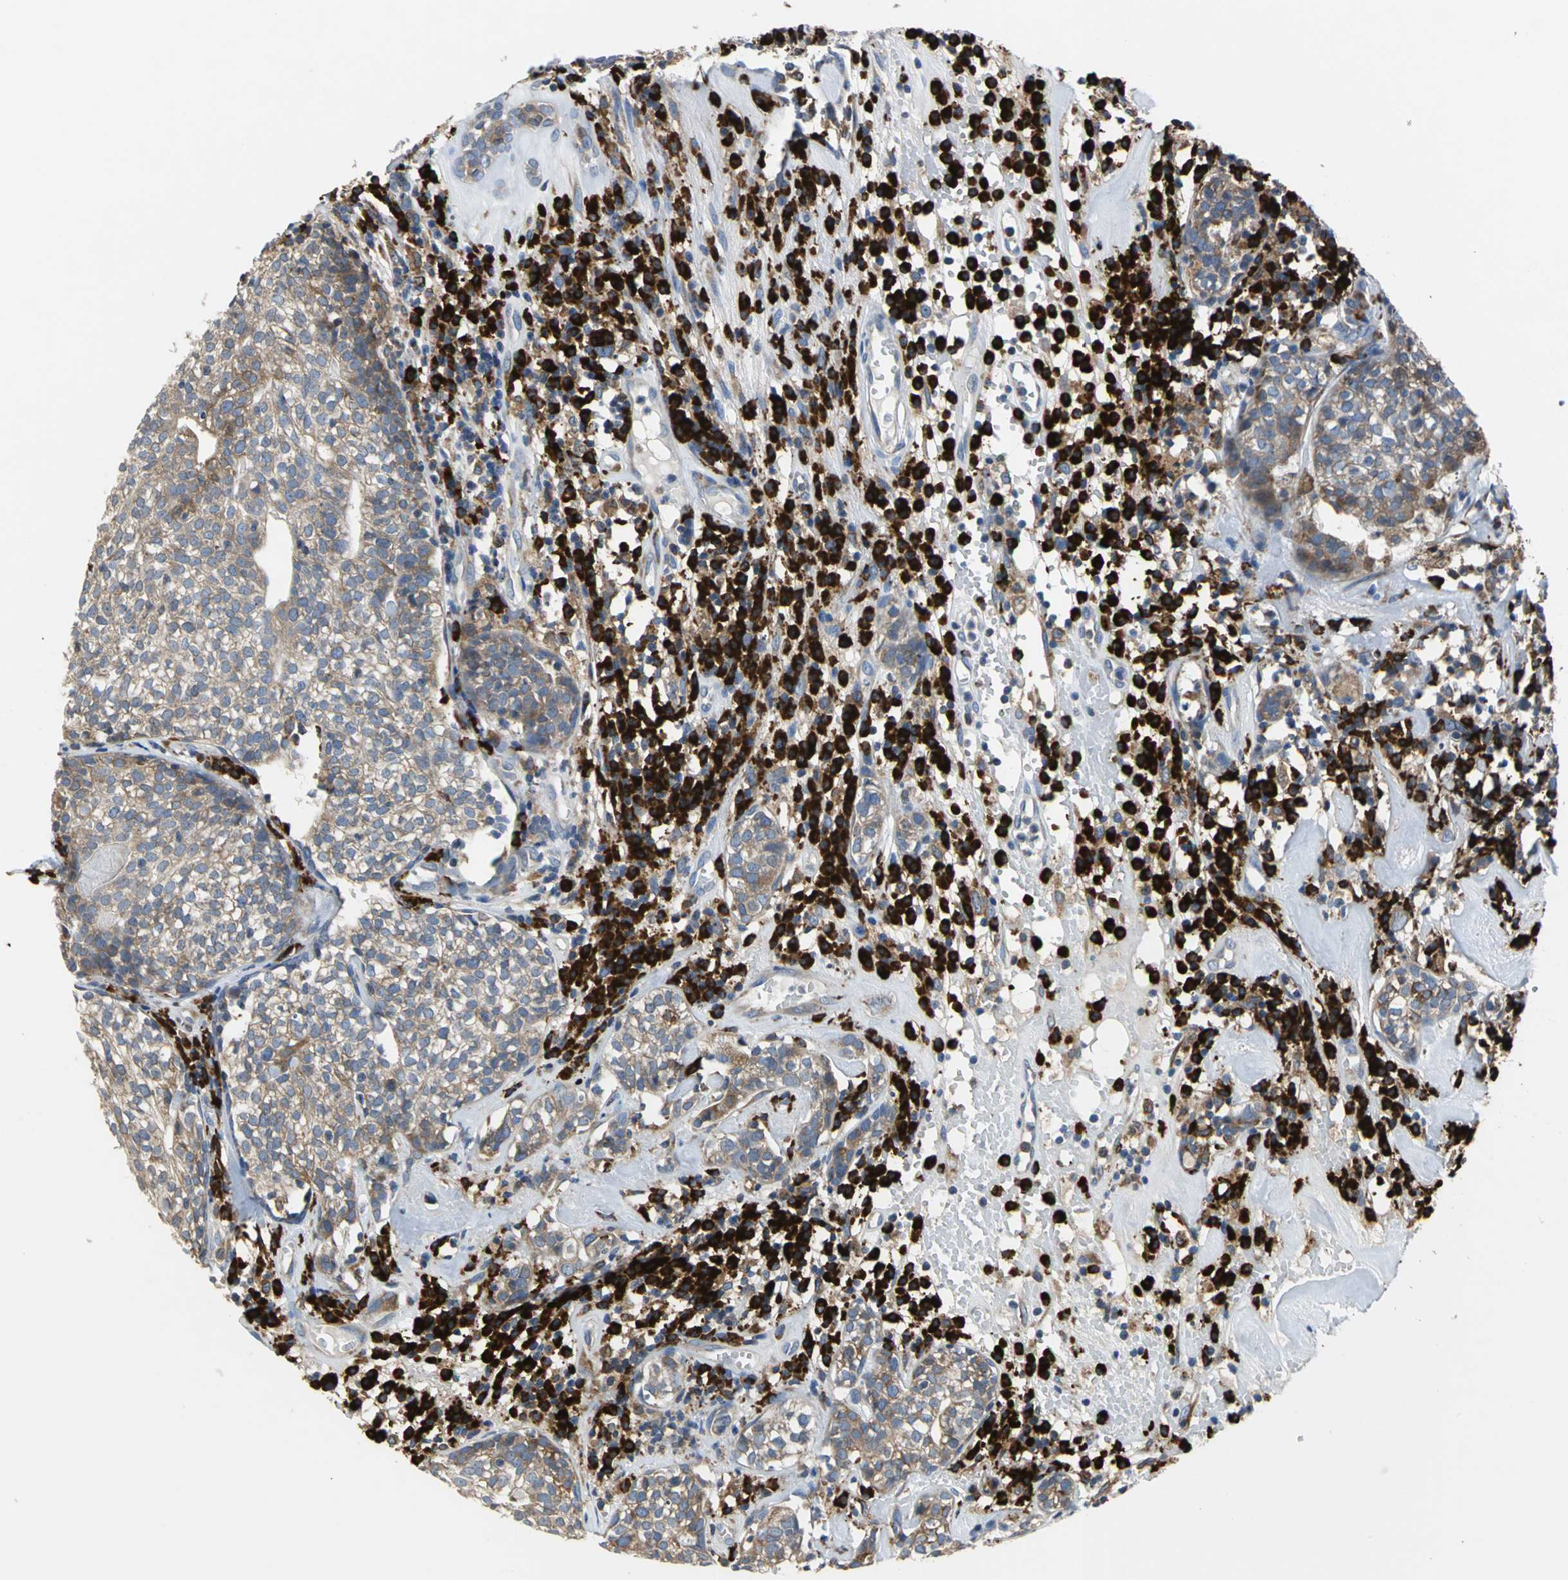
{"staining": {"intensity": "weak", "quantity": ">75%", "location": "cytoplasmic/membranous"}, "tissue": "head and neck cancer", "cell_type": "Tumor cells", "image_type": "cancer", "snomed": [{"axis": "morphology", "description": "Adenocarcinoma, NOS"}, {"axis": "topography", "description": "Salivary gland"}, {"axis": "topography", "description": "Head-Neck"}], "caption": "High-magnification brightfield microscopy of head and neck adenocarcinoma stained with DAB (brown) and counterstained with hematoxylin (blue). tumor cells exhibit weak cytoplasmic/membranous staining is identified in about>75% of cells.", "gene": "SDF2L1", "patient": {"sex": "female", "age": 65}}